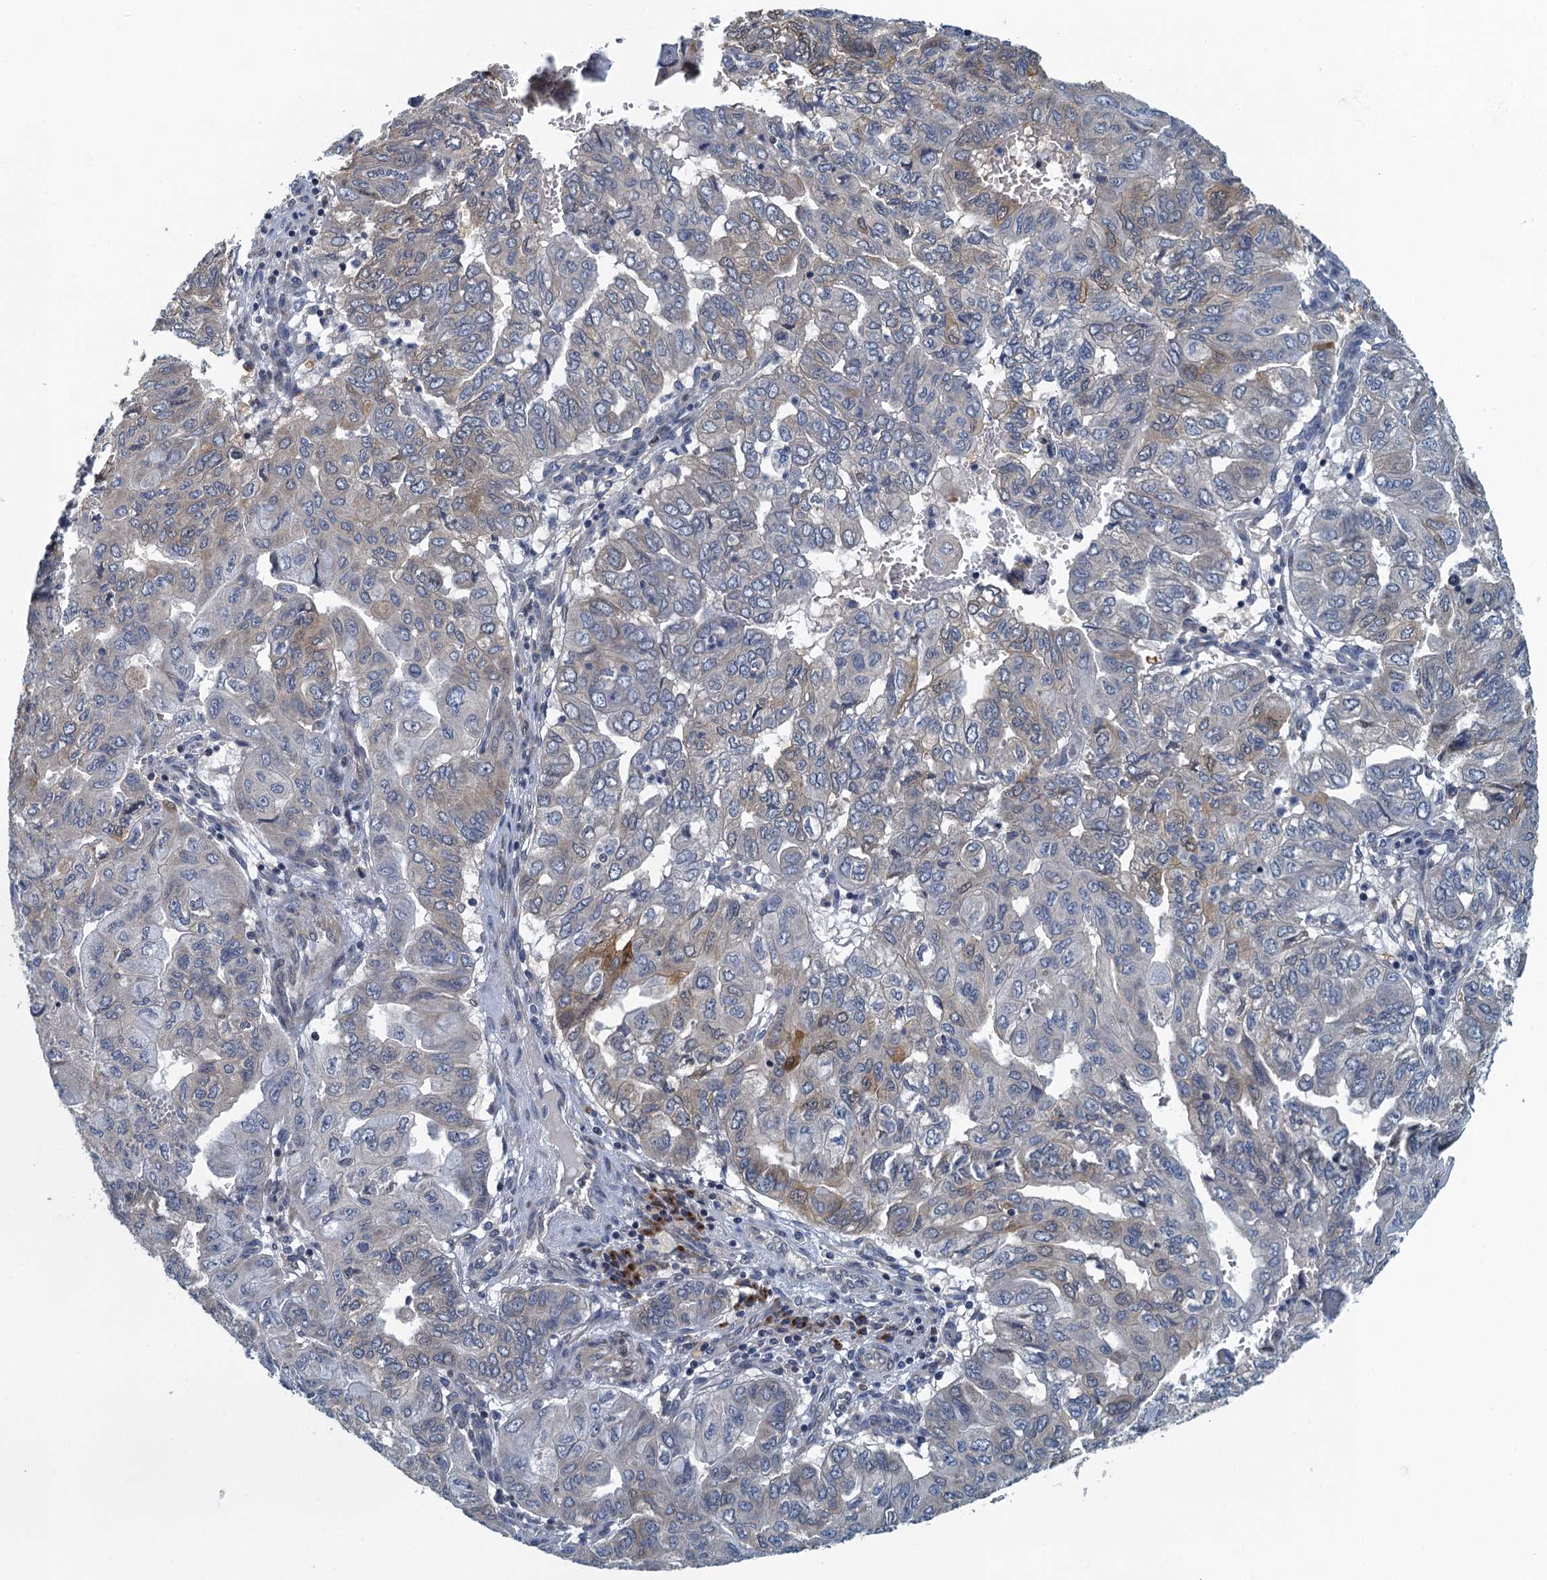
{"staining": {"intensity": "weak", "quantity": "<25%", "location": "cytoplasmic/membranous"}, "tissue": "pancreatic cancer", "cell_type": "Tumor cells", "image_type": "cancer", "snomed": [{"axis": "morphology", "description": "Adenocarcinoma, NOS"}, {"axis": "topography", "description": "Pancreas"}], "caption": "Immunohistochemical staining of human adenocarcinoma (pancreatic) reveals no significant staining in tumor cells. (Brightfield microscopy of DAB immunohistochemistry (IHC) at high magnification).", "gene": "ALG2", "patient": {"sex": "male", "age": 51}}